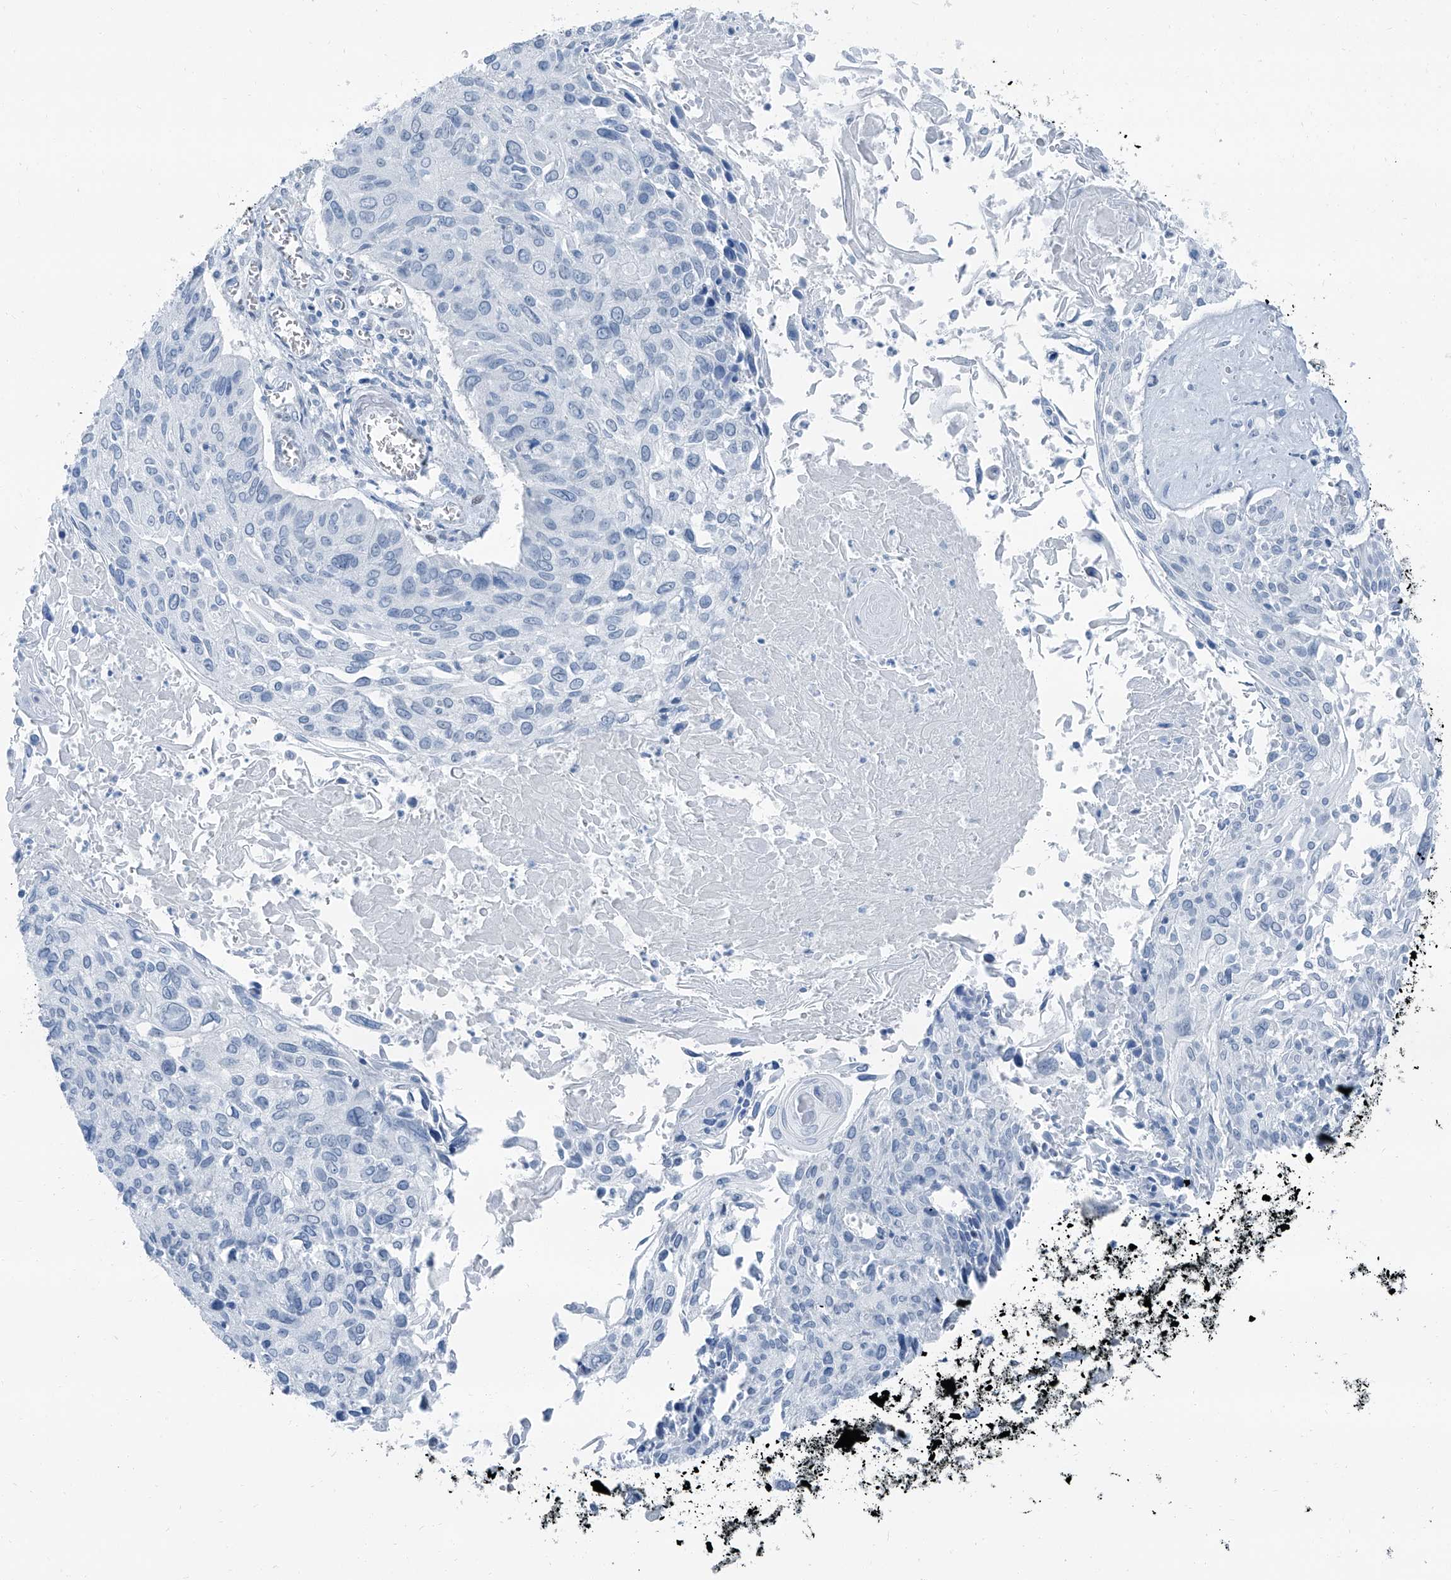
{"staining": {"intensity": "negative", "quantity": "none", "location": "none"}, "tissue": "cervical cancer", "cell_type": "Tumor cells", "image_type": "cancer", "snomed": [{"axis": "morphology", "description": "Squamous cell carcinoma, NOS"}, {"axis": "topography", "description": "Cervix"}], "caption": "Image shows no significant protein expression in tumor cells of squamous cell carcinoma (cervical).", "gene": "RGN", "patient": {"sex": "female", "age": 51}}